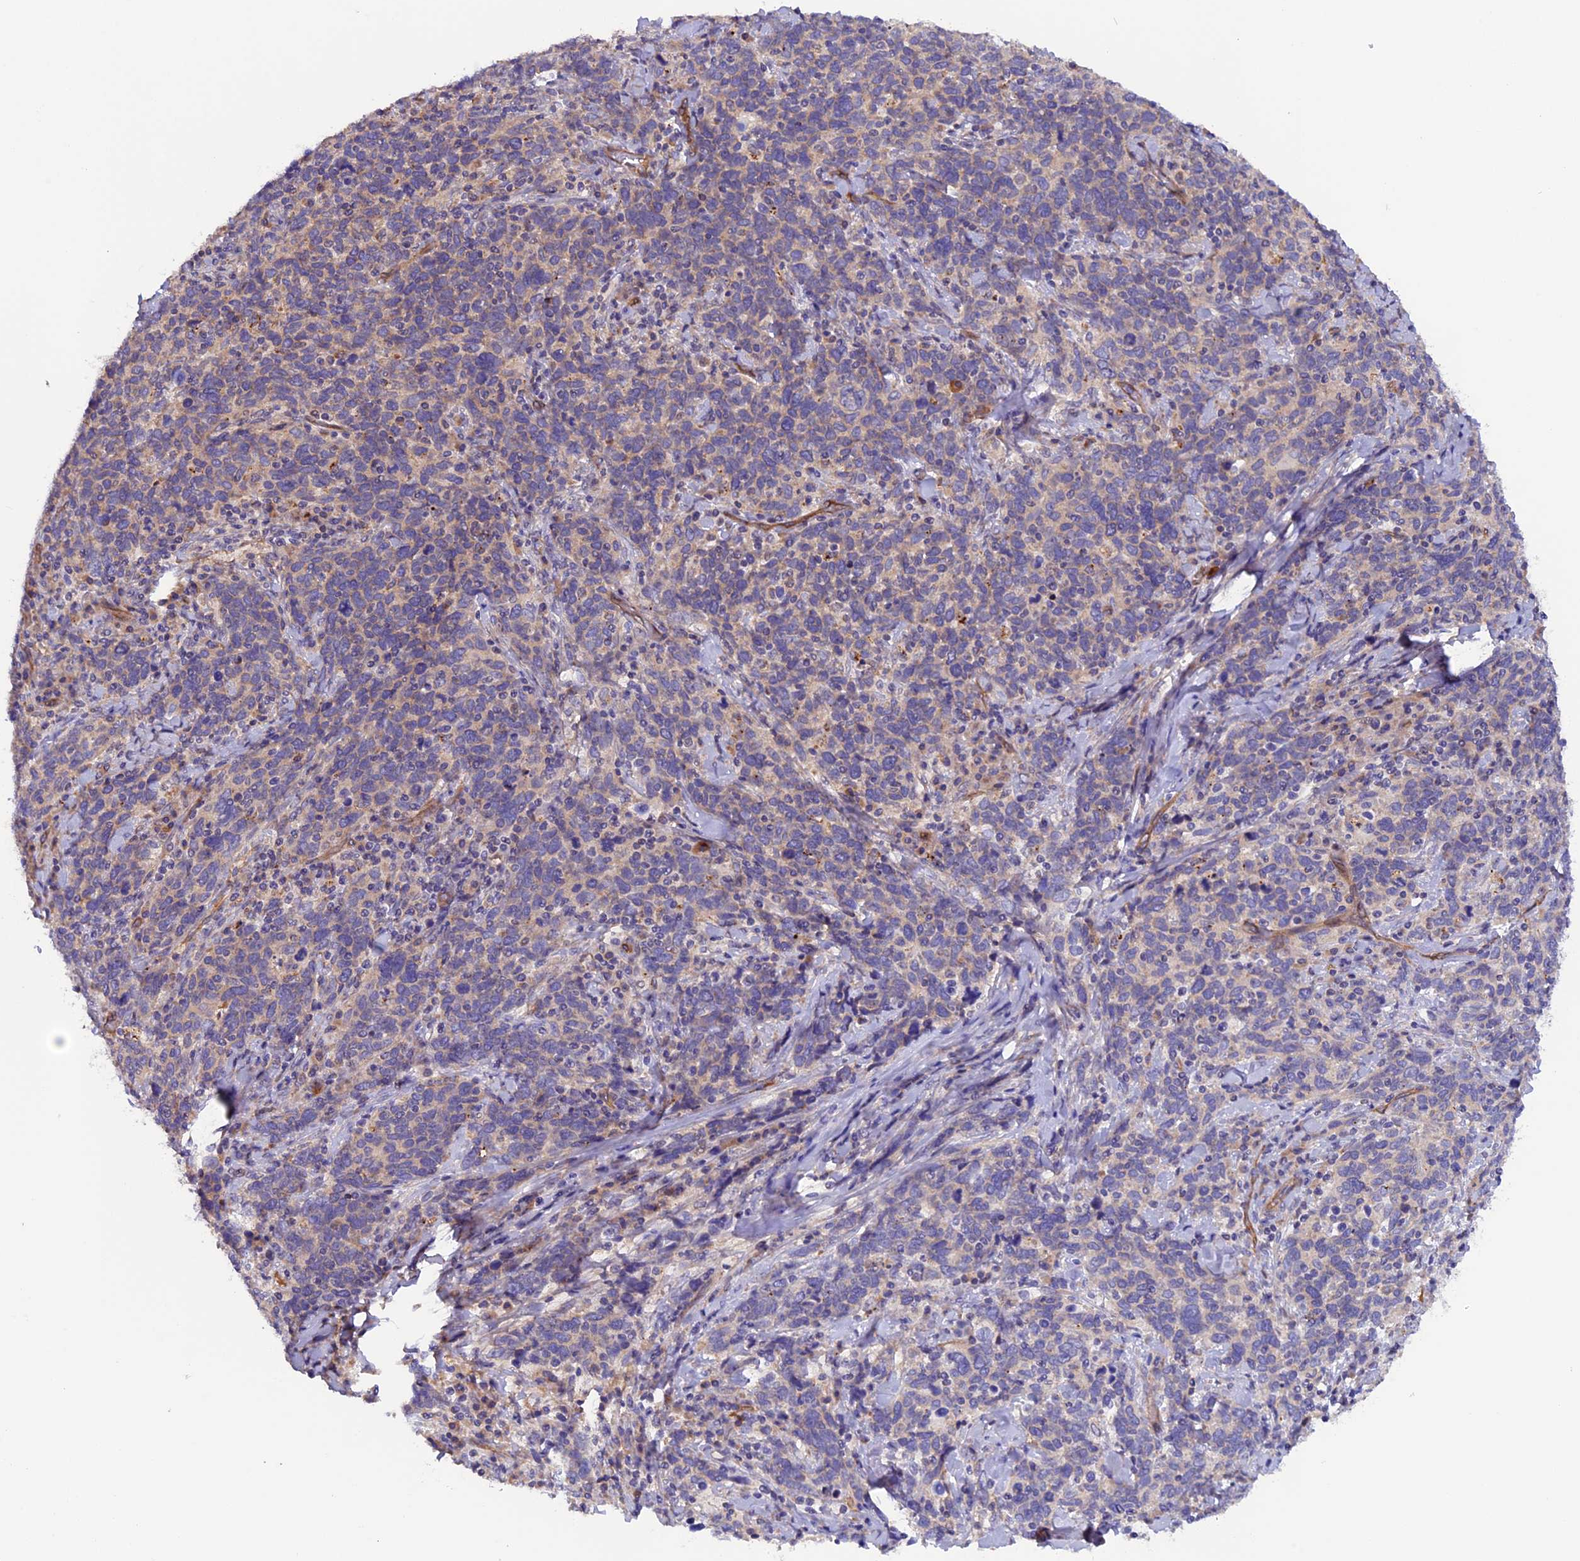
{"staining": {"intensity": "weak", "quantity": "25%-75%", "location": "cytoplasmic/membranous"}, "tissue": "cervical cancer", "cell_type": "Tumor cells", "image_type": "cancer", "snomed": [{"axis": "morphology", "description": "Squamous cell carcinoma, NOS"}, {"axis": "topography", "description": "Cervix"}], "caption": "A low amount of weak cytoplasmic/membranous positivity is present in about 25%-75% of tumor cells in cervical squamous cell carcinoma tissue.", "gene": "DUS3L", "patient": {"sex": "female", "age": 41}}